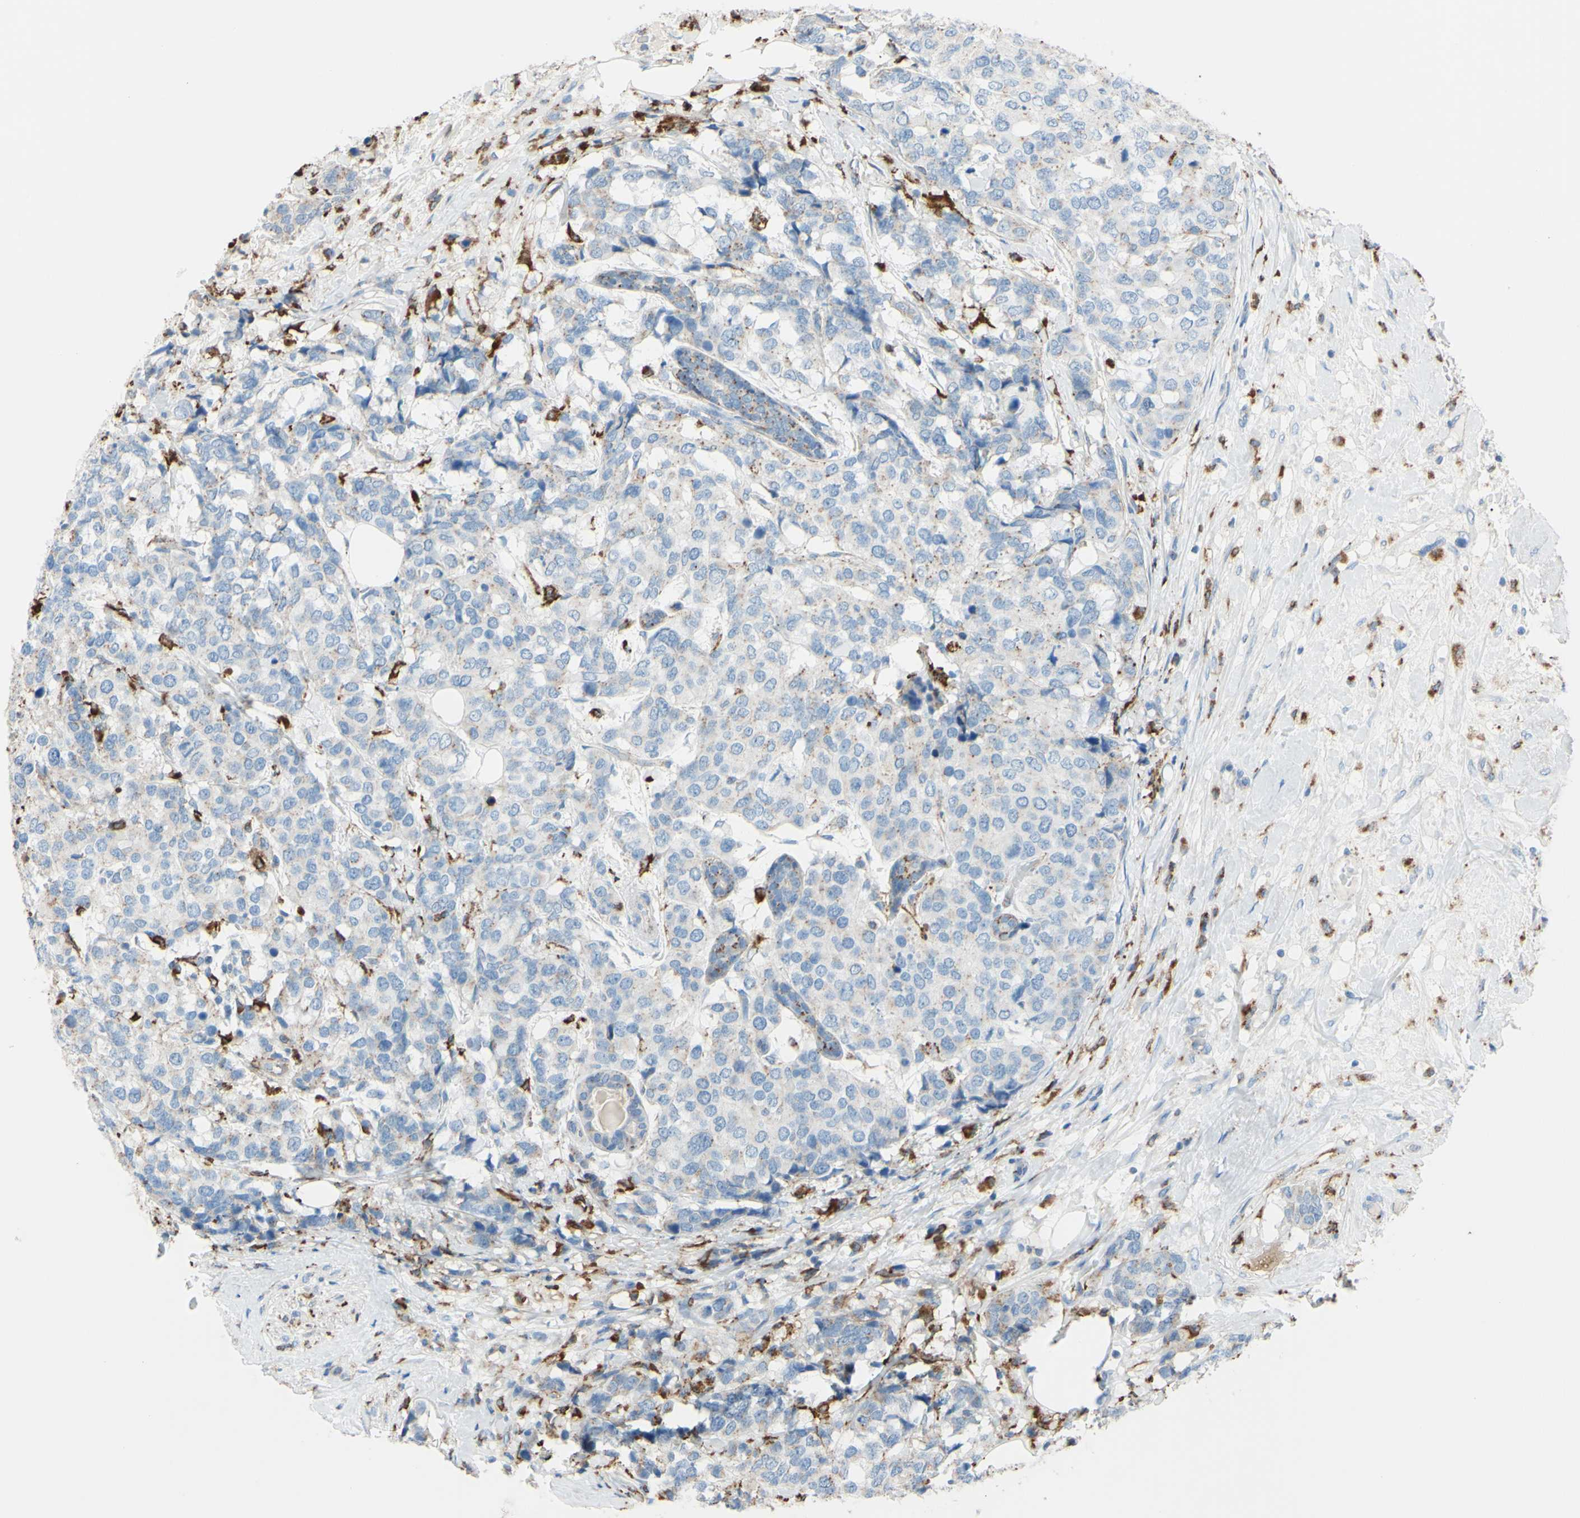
{"staining": {"intensity": "negative", "quantity": "none", "location": "none"}, "tissue": "breast cancer", "cell_type": "Tumor cells", "image_type": "cancer", "snomed": [{"axis": "morphology", "description": "Lobular carcinoma"}, {"axis": "topography", "description": "Breast"}], "caption": "This histopathology image is of breast cancer (lobular carcinoma) stained with immunohistochemistry (IHC) to label a protein in brown with the nuclei are counter-stained blue. There is no staining in tumor cells.", "gene": "CTSD", "patient": {"sex": "female", "age": 59}}